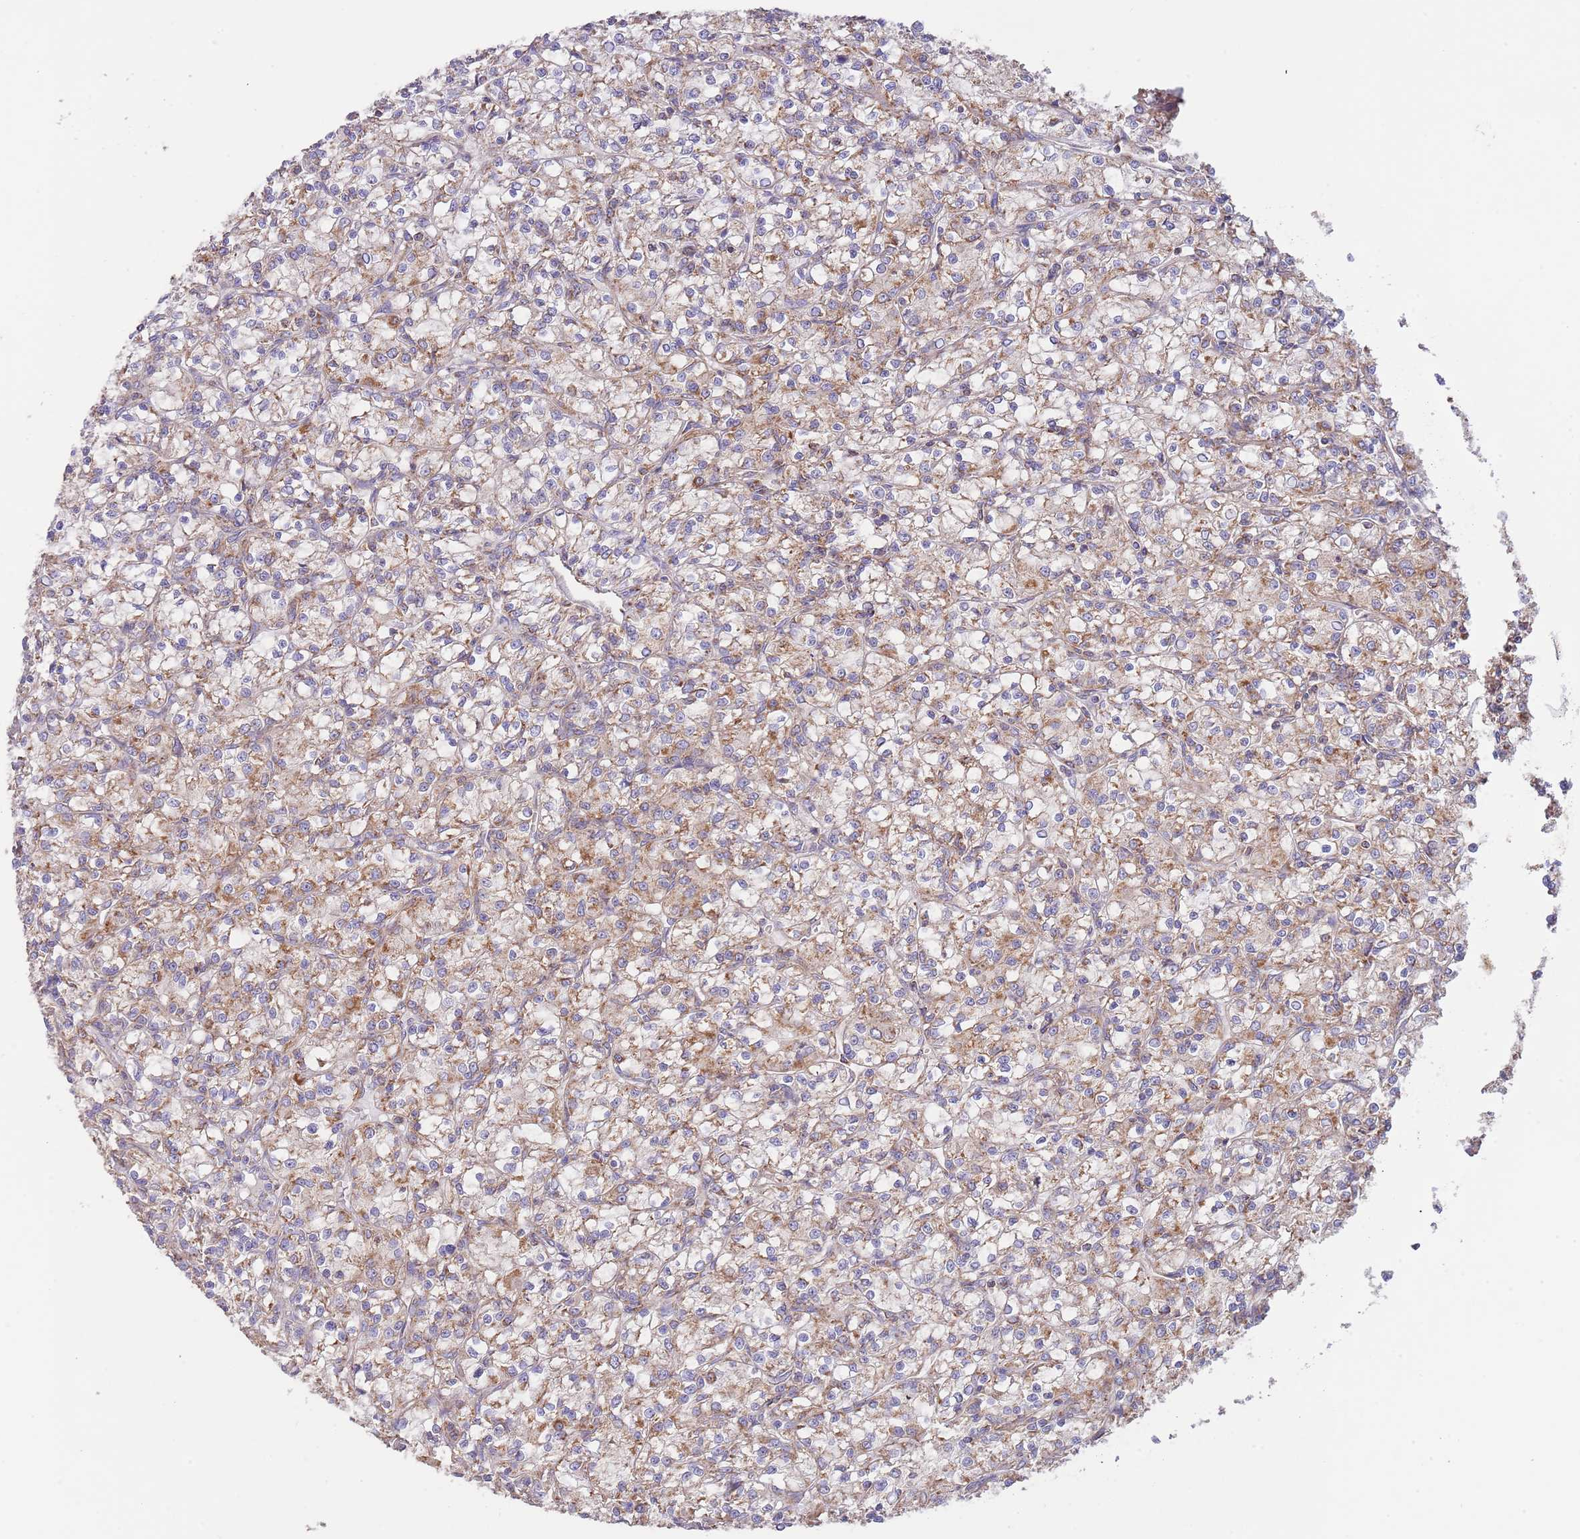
{"staining": {"intensity": "moderate", "quantity": ">75%", "location": "cytoplasmic/membranous"}, "tissue": "renal cancer", "cell_type": "Tumor cells", "image_type": "cancer", "snomed": [{"axis": "morphology", "description": "Adenocarcinoma, NOS"}, {"axis": "topography", "description": "Kidney"}], "caption": "Renal adenocarcinoma tissue displays moderate cytoplasmic/membranous positivity in about >75% of tumor cells", "gene": "DNAJA3", "patient": {"sex": "female", "age": 59}}